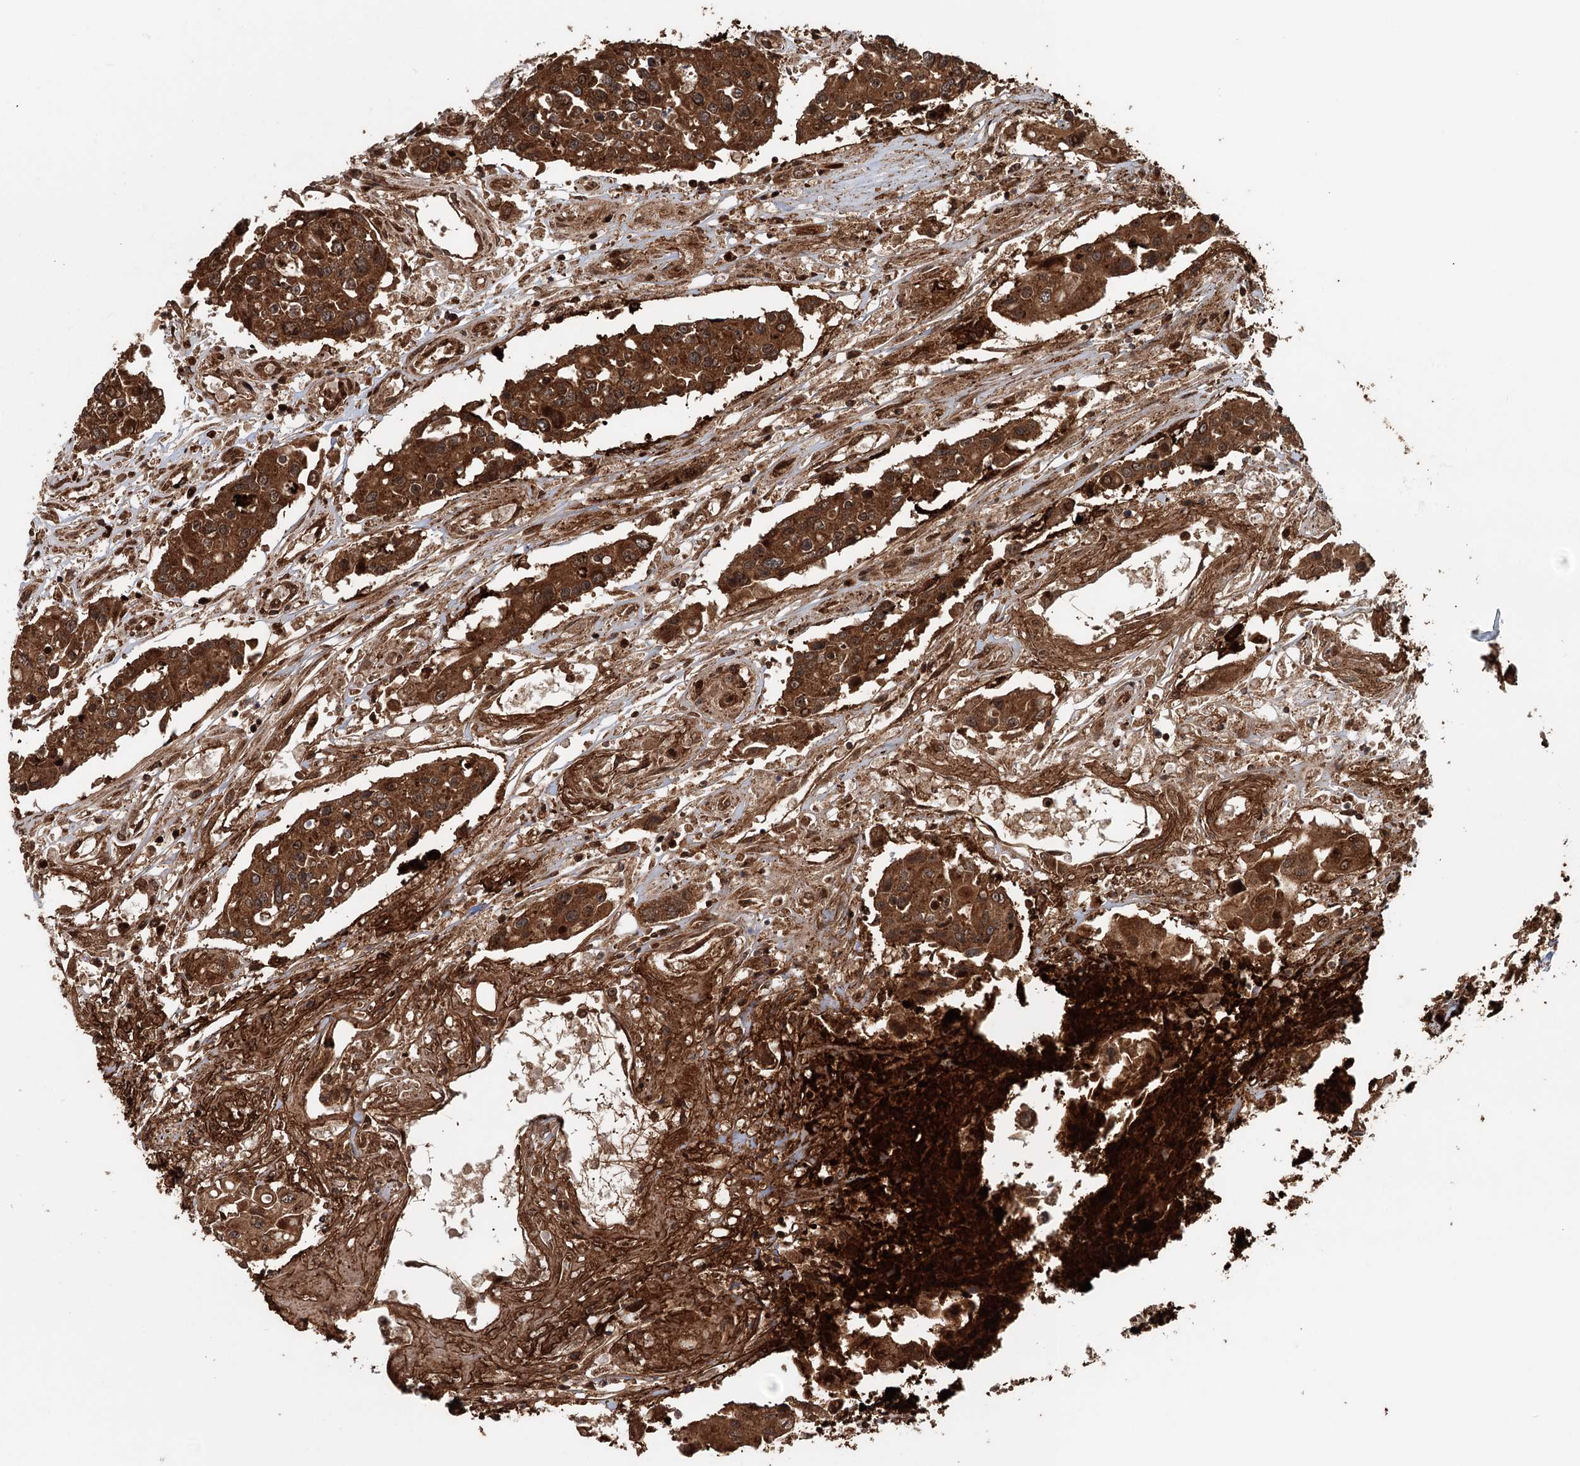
{"staining": {"intensity": "strong", "quantity": ">75%", "location": "cytoplasmic/membranous"}, "tissue": "colorectal cancer", "cell_type": "Tumor cells", "image_type": "cancer", "snomed": [{"axis": "morphology", "description": "Adenocarcinoma, NOS"}, {"axis": "topography", "description": "Colon"}], "caption": "Tumor cells exhibit high levels of strong cytoplasmic/membranous expression in approximately >75% of cells in colorectal cancer (adenocarcinoma).", "gene": "RNF111", "patient": {"sex": "male", "age": 77}}